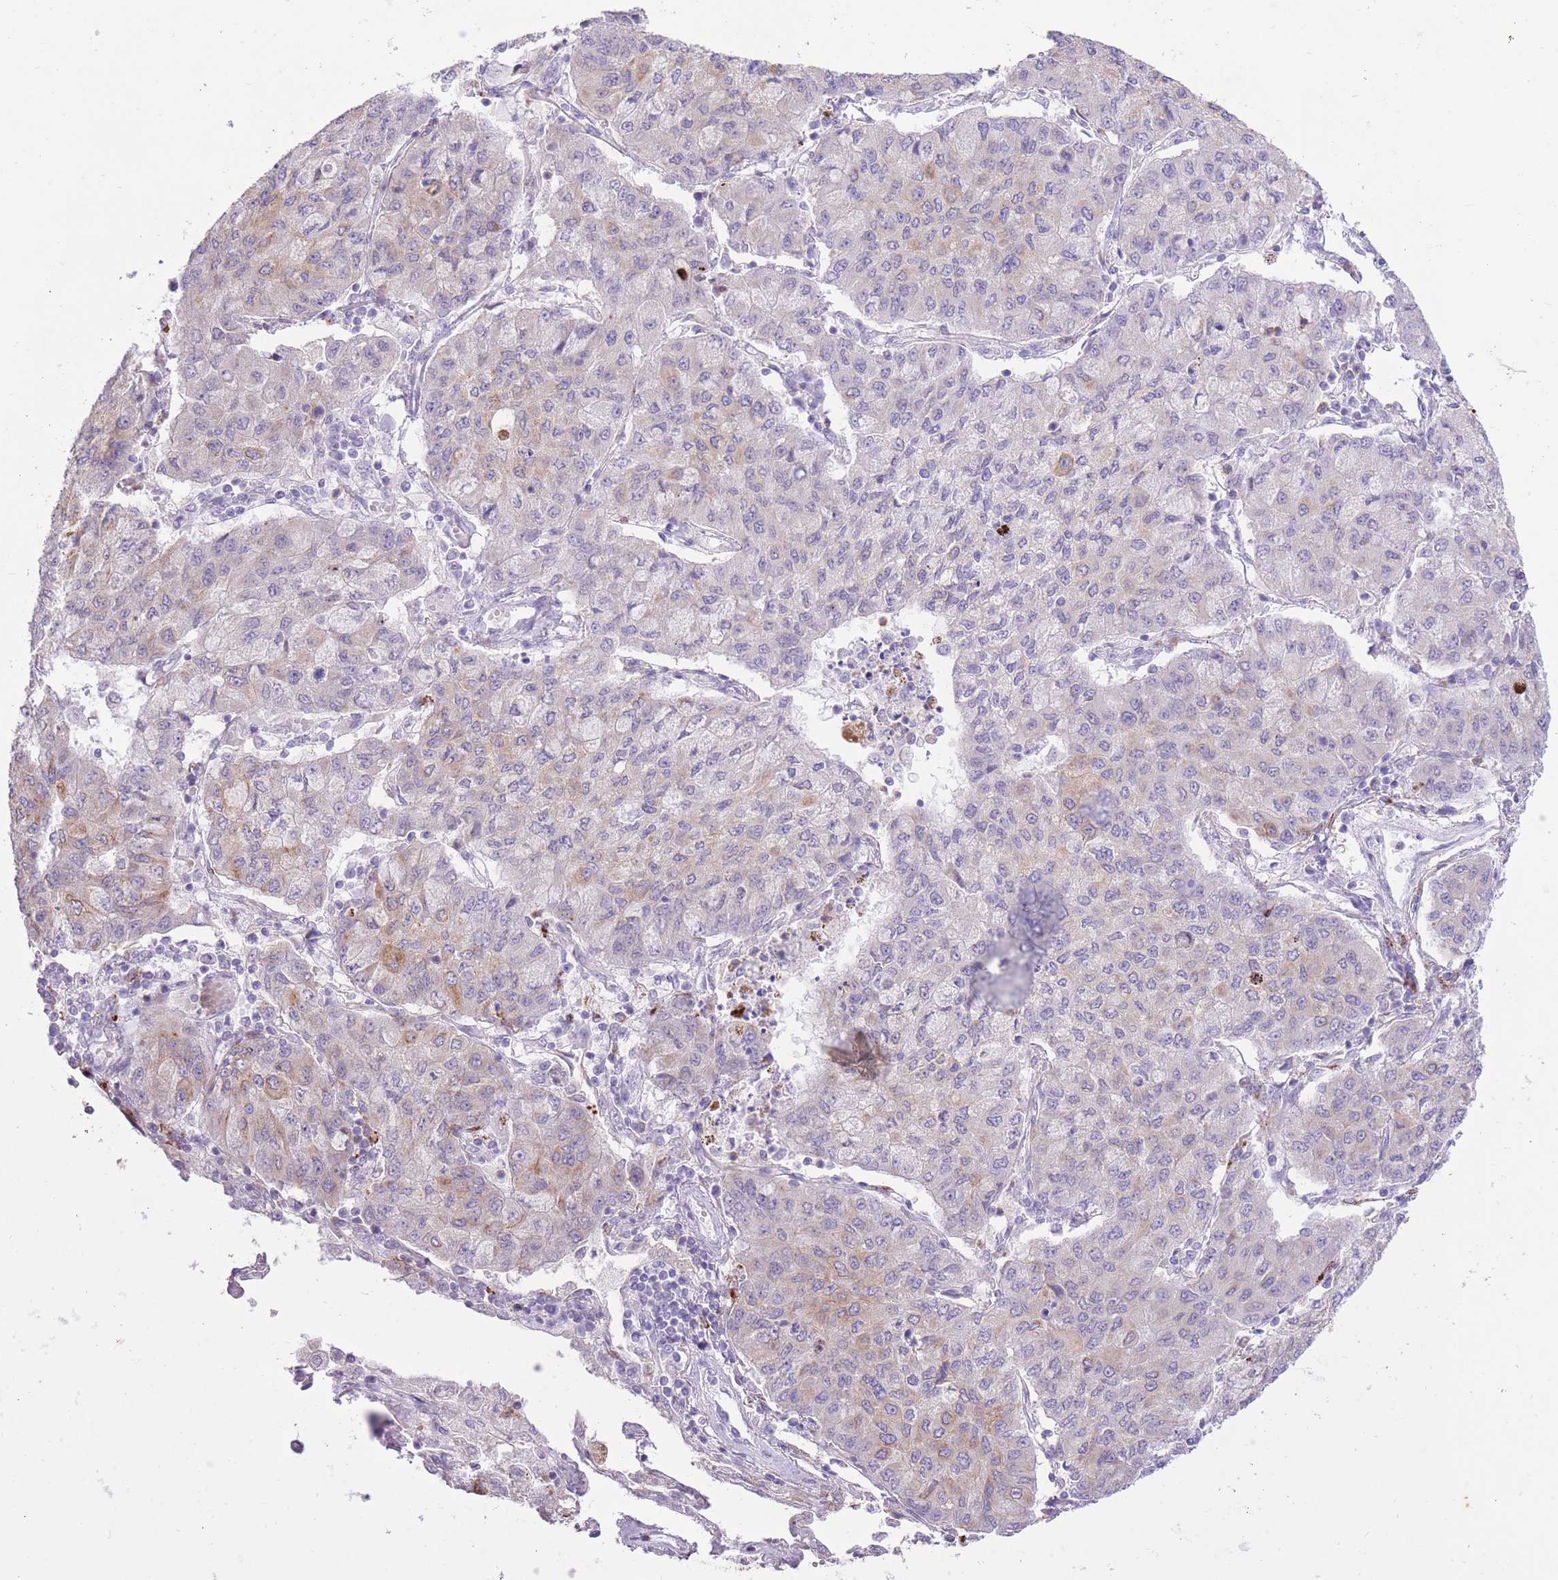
{"staining": {"intensity": "weak", "quantity": "<25%", "location": "cytoplasmic/membranous"}, "tissue": "lung cancer", "cell_type": "Tumor cells", "image_type": "cancer", "snomed": [{"axis": "morphology", "description": "Squamous cell carcinoma, NOS"}, {"axis": "topography", "description": "Lung"}], "caption": "IHC micrograph of squamous cell carcinoma (lung) stained for a protein (brown), which reveals no staining in tumor cells. The staining is performed using DAB (3,3'-diaminobenzidine) brown chromogen with nuclei counter-stained in using hematoxylin.", "gene": "MEIS3", "patient": {"sex": "male", "age": 74}}